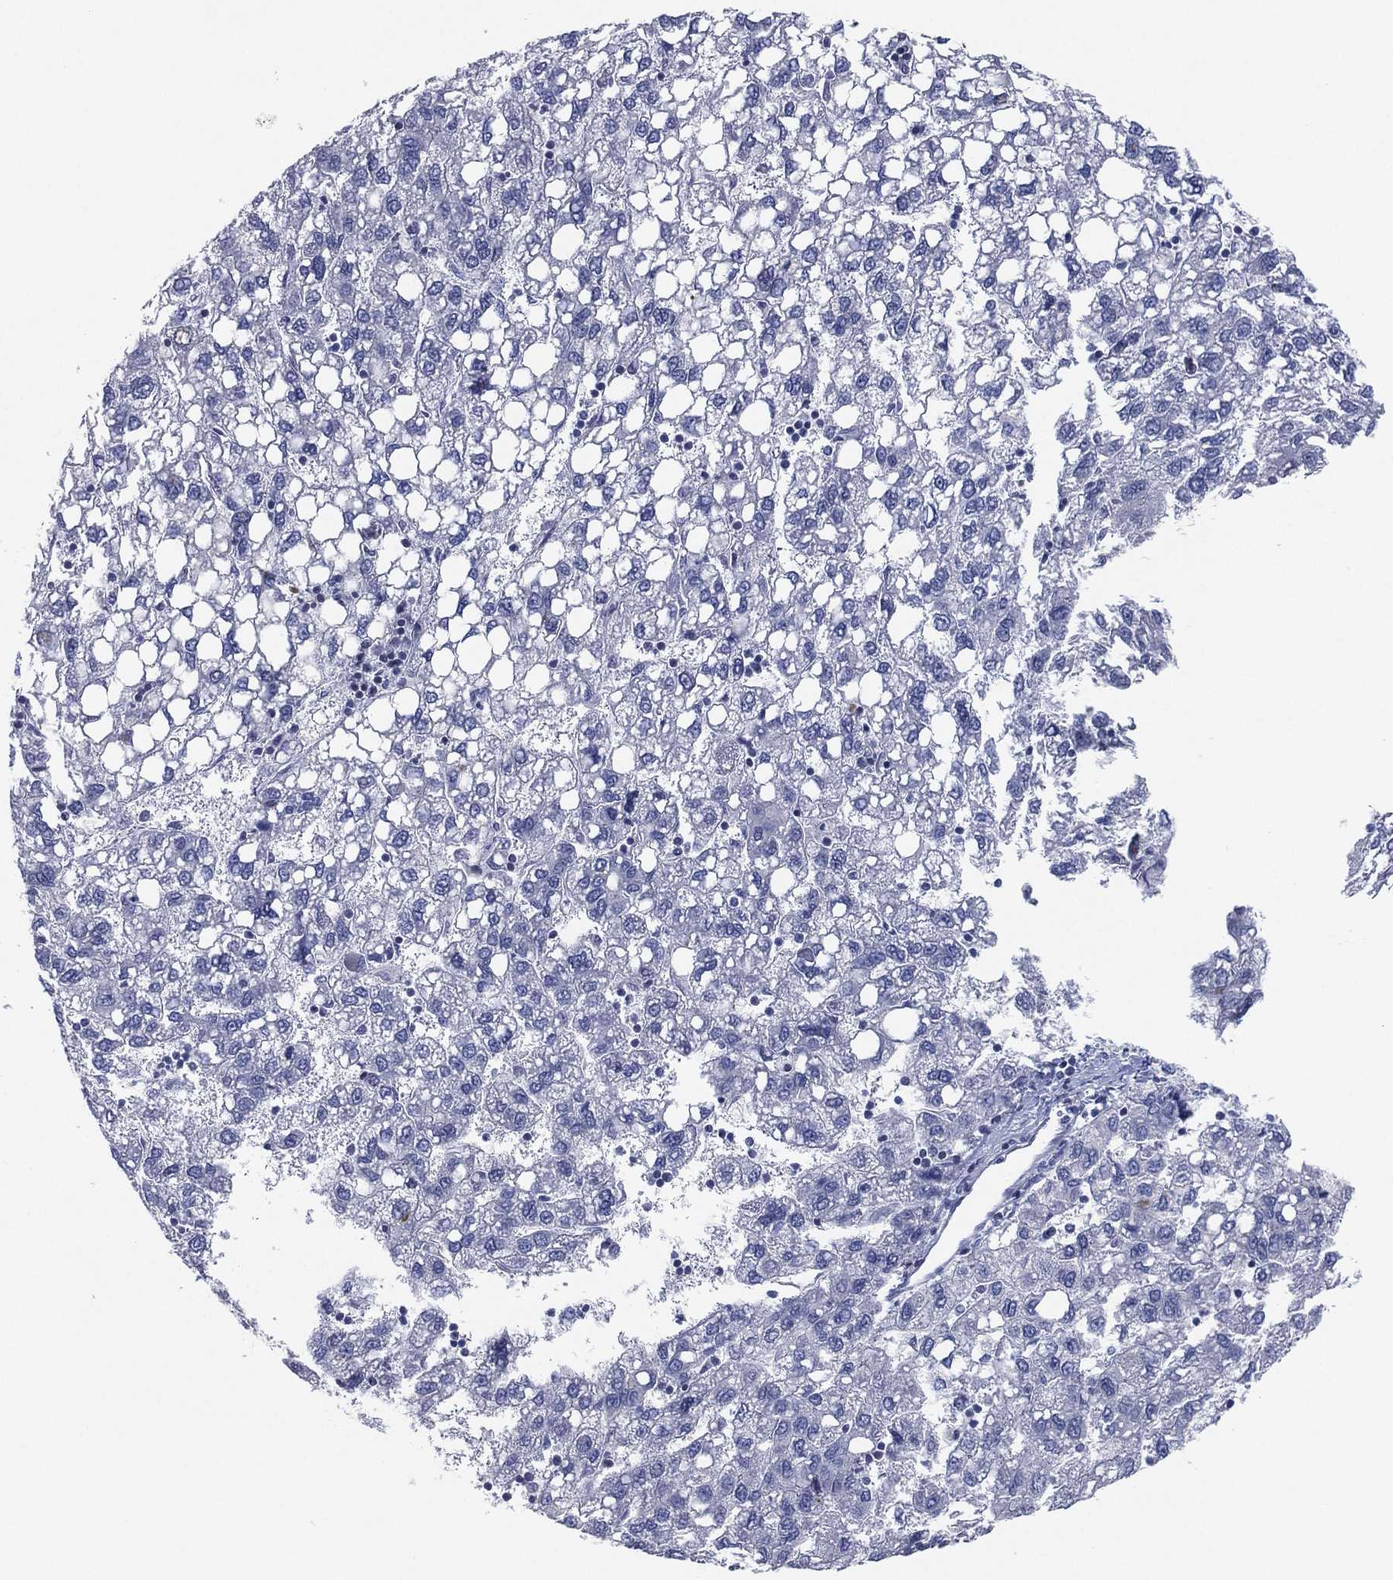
{"staining": {"intensity": "negative", "quantity": "none", "location": "none"}, "tissue": "liver cancer", "cell_type": "Tumor cells", "image_type": "cancer", "snomed": [{"axis": "morphology", "description": "Carcinoma, Hepatocellular, NOS"}, {"axis": "topography", "description": "Liver"}], "caption": "IHC photomicrograph of liver cancer stained for a protein (brown), which shows no positivity in tumor cells. (Brightfield microscopy of DAB (3,3'-diaminobenzidine) immunohistochemistry at high magnification).", "gene": "CFTR", "patient": {"sex": "female", "age": 82}}